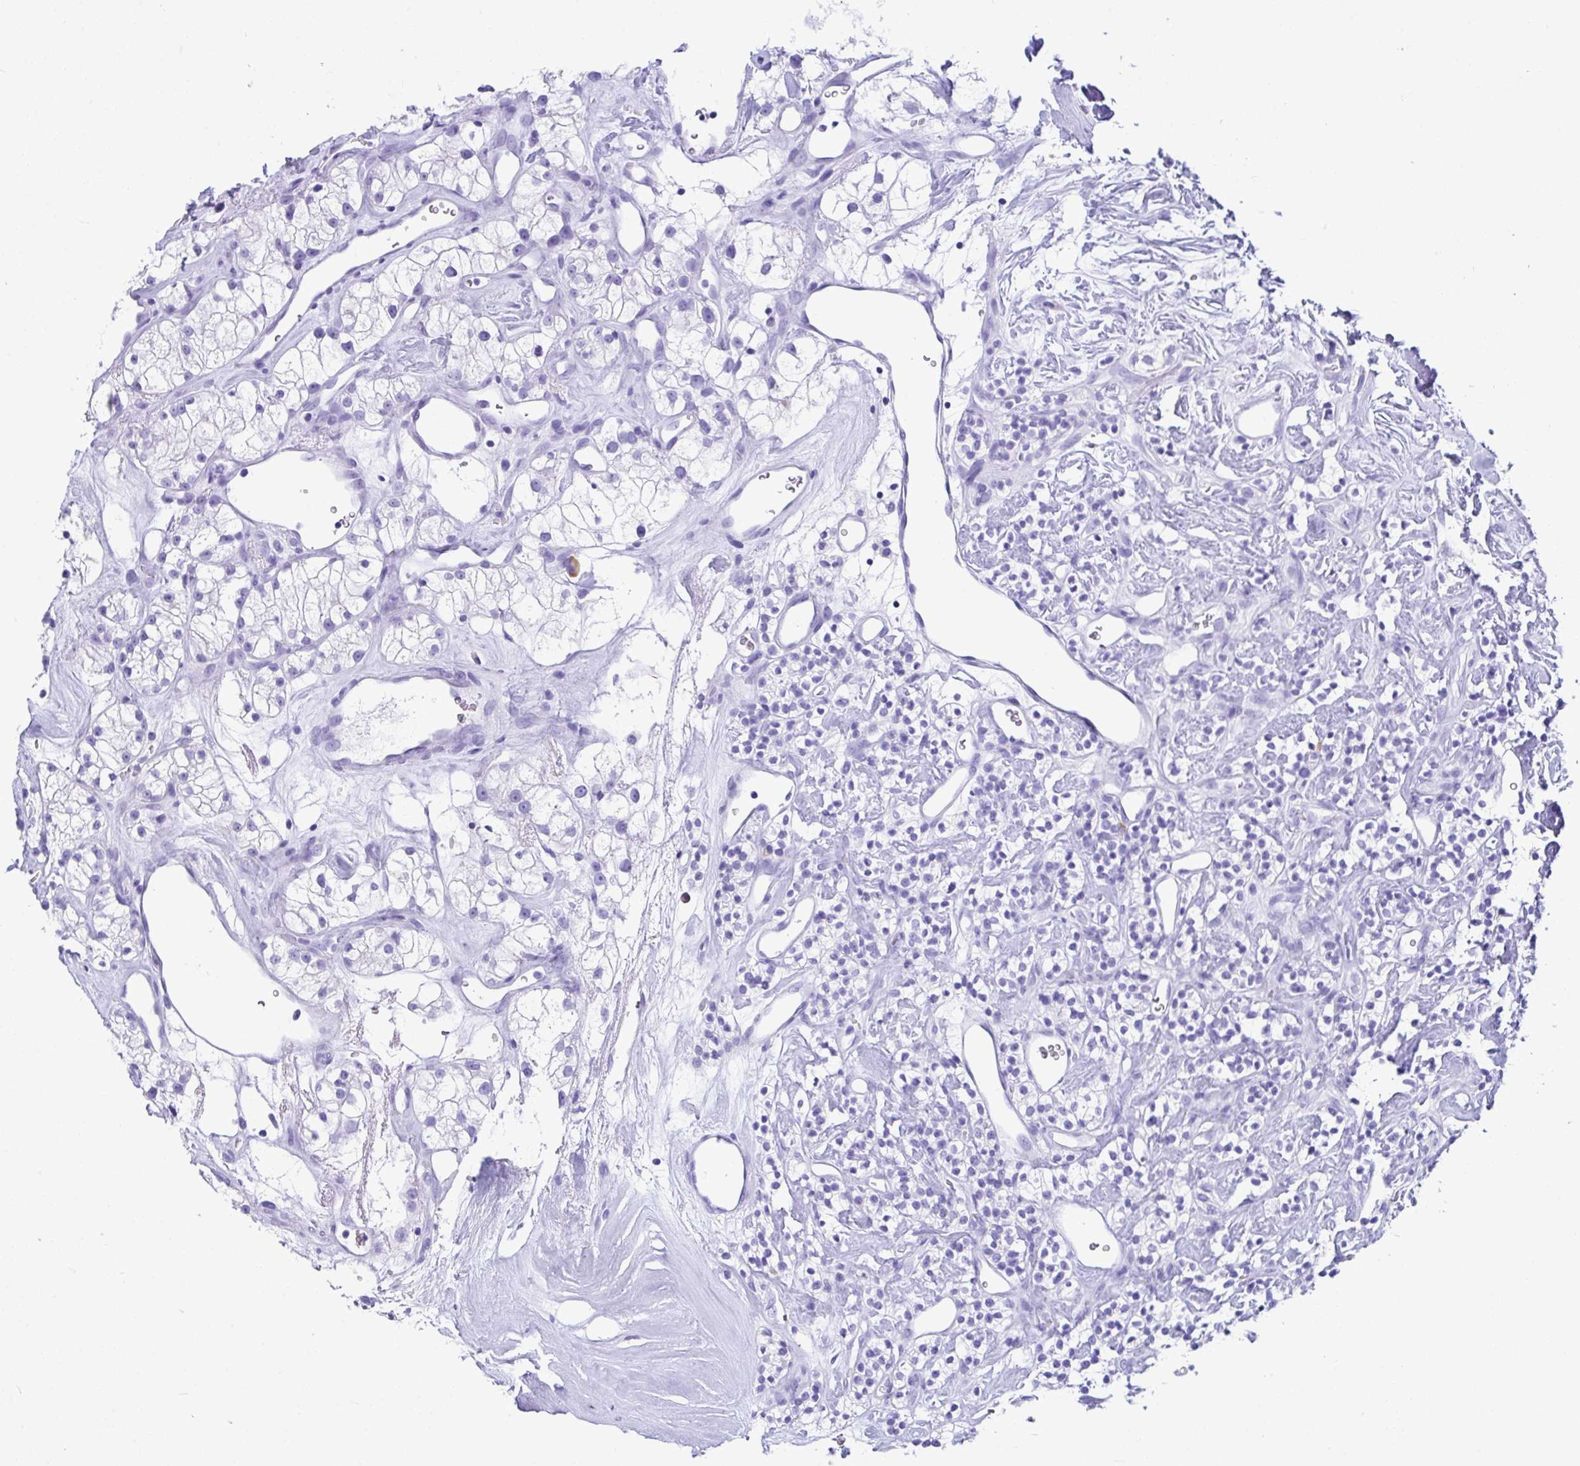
{"staining": {"intensity": "negative", "quantity": "none", "location": "none"}, "tissue": "renal cancer", "cell_type": "Tumor cells", "image_type": "cancer", "snomed": [{"axis": "morphology", "description": "Adenocarcinoma, NOS"}, {"axis": "topography", "description": "Kidney"}], "caption": "Adenocarcinoma (renal) was stained to show a protein in brown. There is no significant expression in tumor cells.", "gene": "BEST4", "patient": {"sex": "male", "age": 77}}